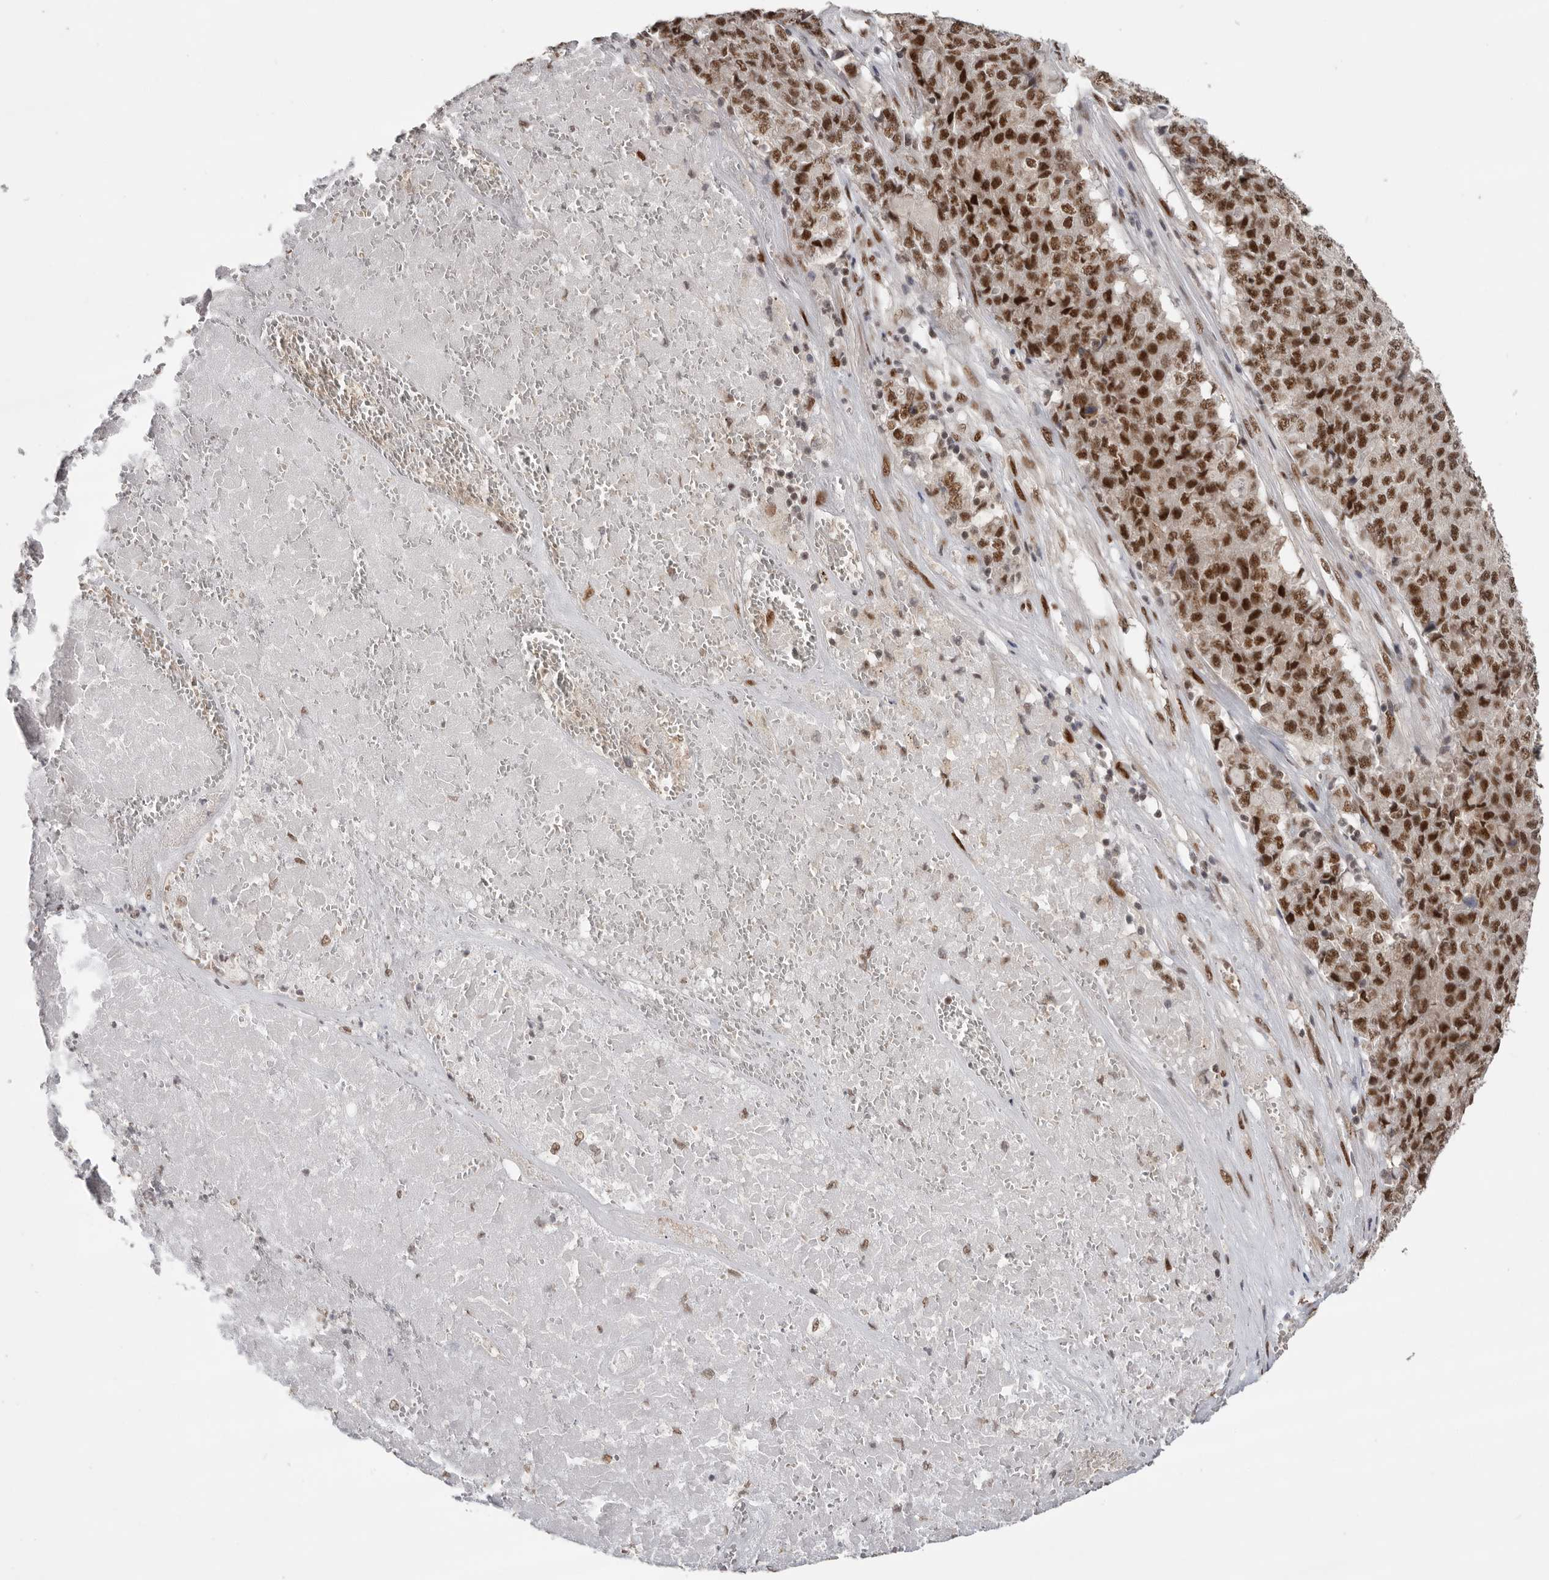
{"staining": {"intensity": "strong", "quantity": ">75%", "location": "nuclear"}, "tissue": "pancreatic cancer", "cell_type": "Tumor cells", "image_type": "cancer", "snomed": [{"axis": "morphology", "description": "Adenocarcinoma, NOS"}, {"axis": "topography", "description": "Pancreas"}], "caption": "This is a photomicrograph of immunohistochemistry staining of pancreatic cancer, which shows strong expression in the nuclear of tumor cells.", "gene": "PPP1R10", "patient": {"sex": "male", "age": 50}}